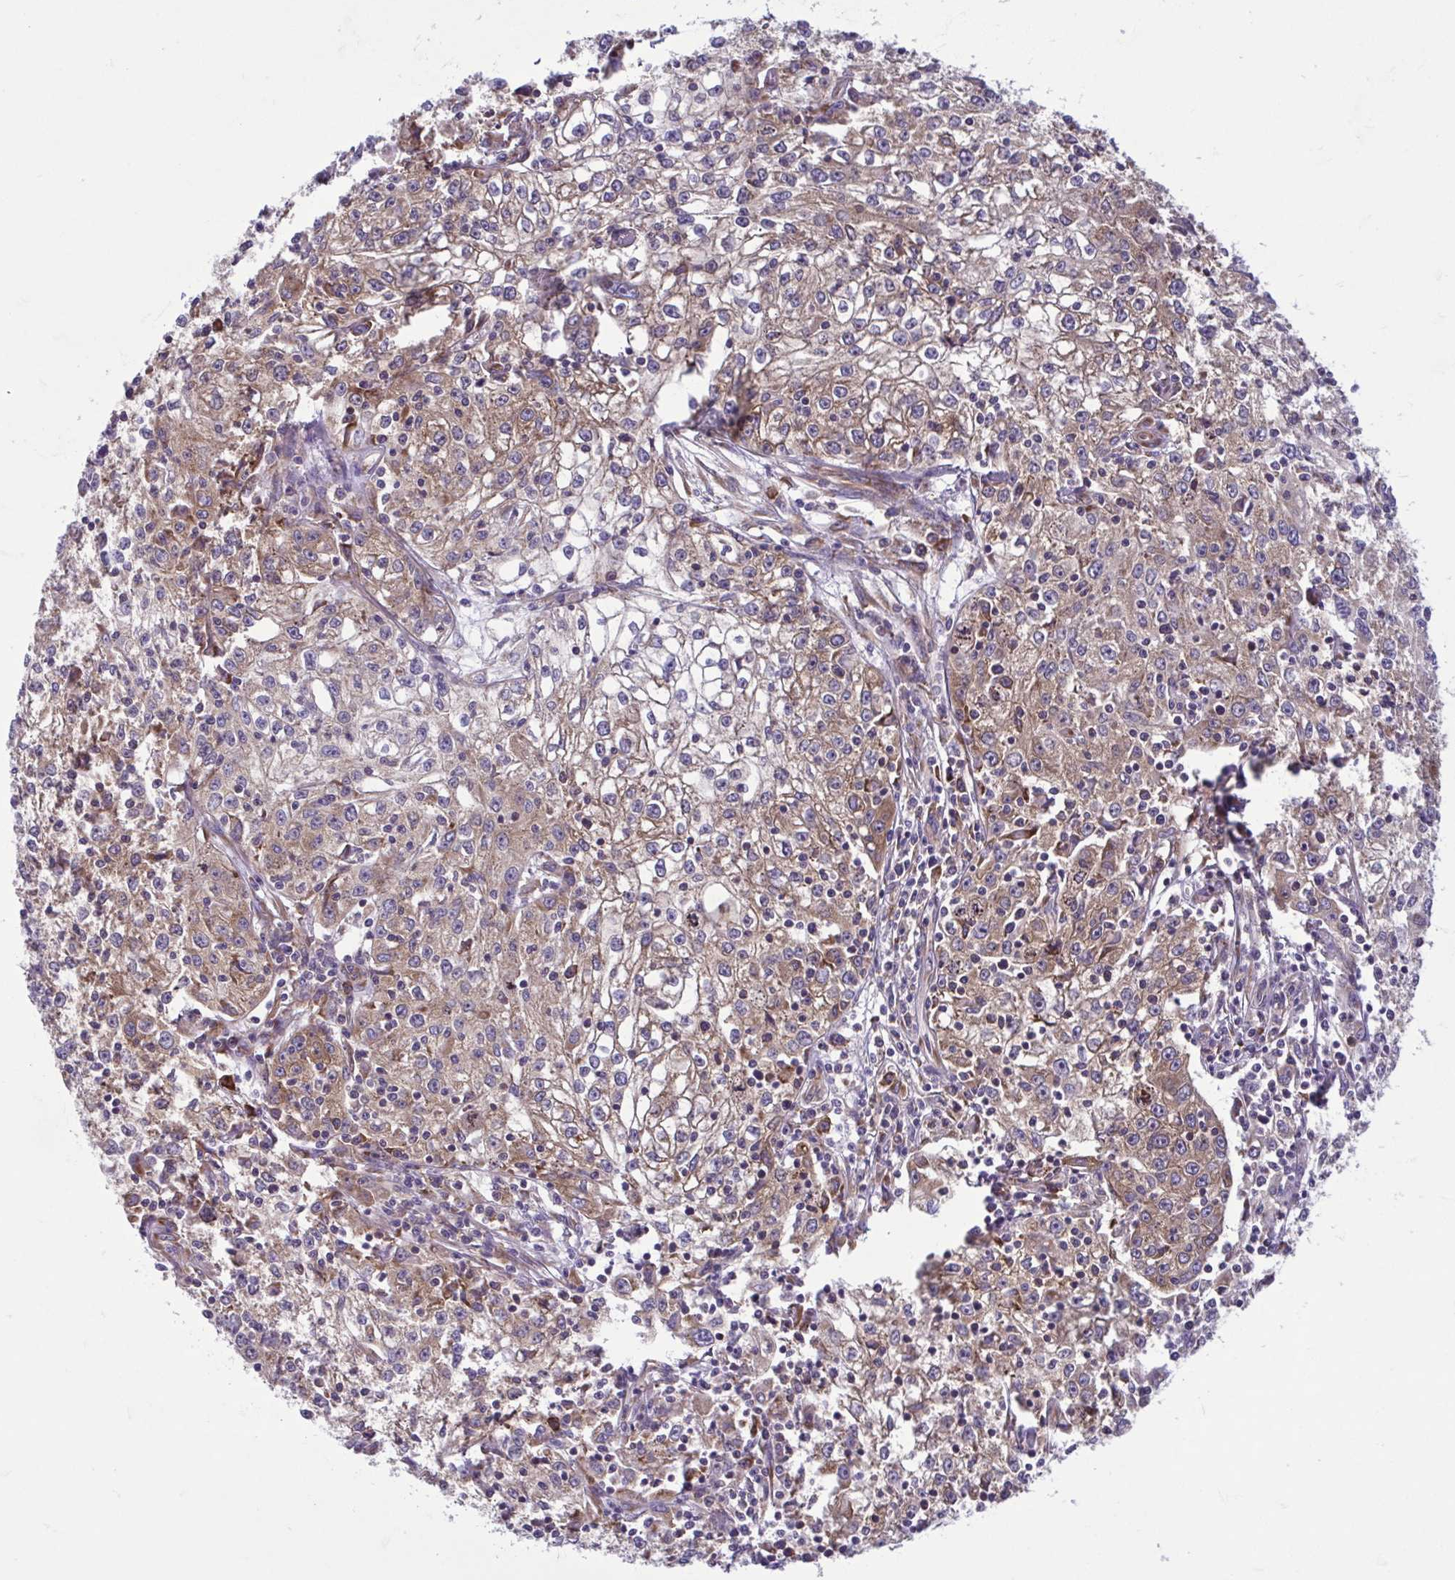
{"staining": {"intensity": "moderate", "quantity": ">75%", "location": "cytoplasmic/membranous"}, "tissue": "cervical cancer", "cell_type": "Tumor cells", "image_type": "cancer", "snomed": [{"axis": "morphology", "description": "Squamous cell carcinoma, NOS"}, {"axis": "topography", "description": "Cervix"}], "caption": "Cervical cancer stained with DAB immunohistochemistry exhibits medium levels of moderate cytoplasmic/membranous positivity in approximately >75% of tumor cells.", "gene": "RPS16", "patient": {"sex": "female", "age": 85}}